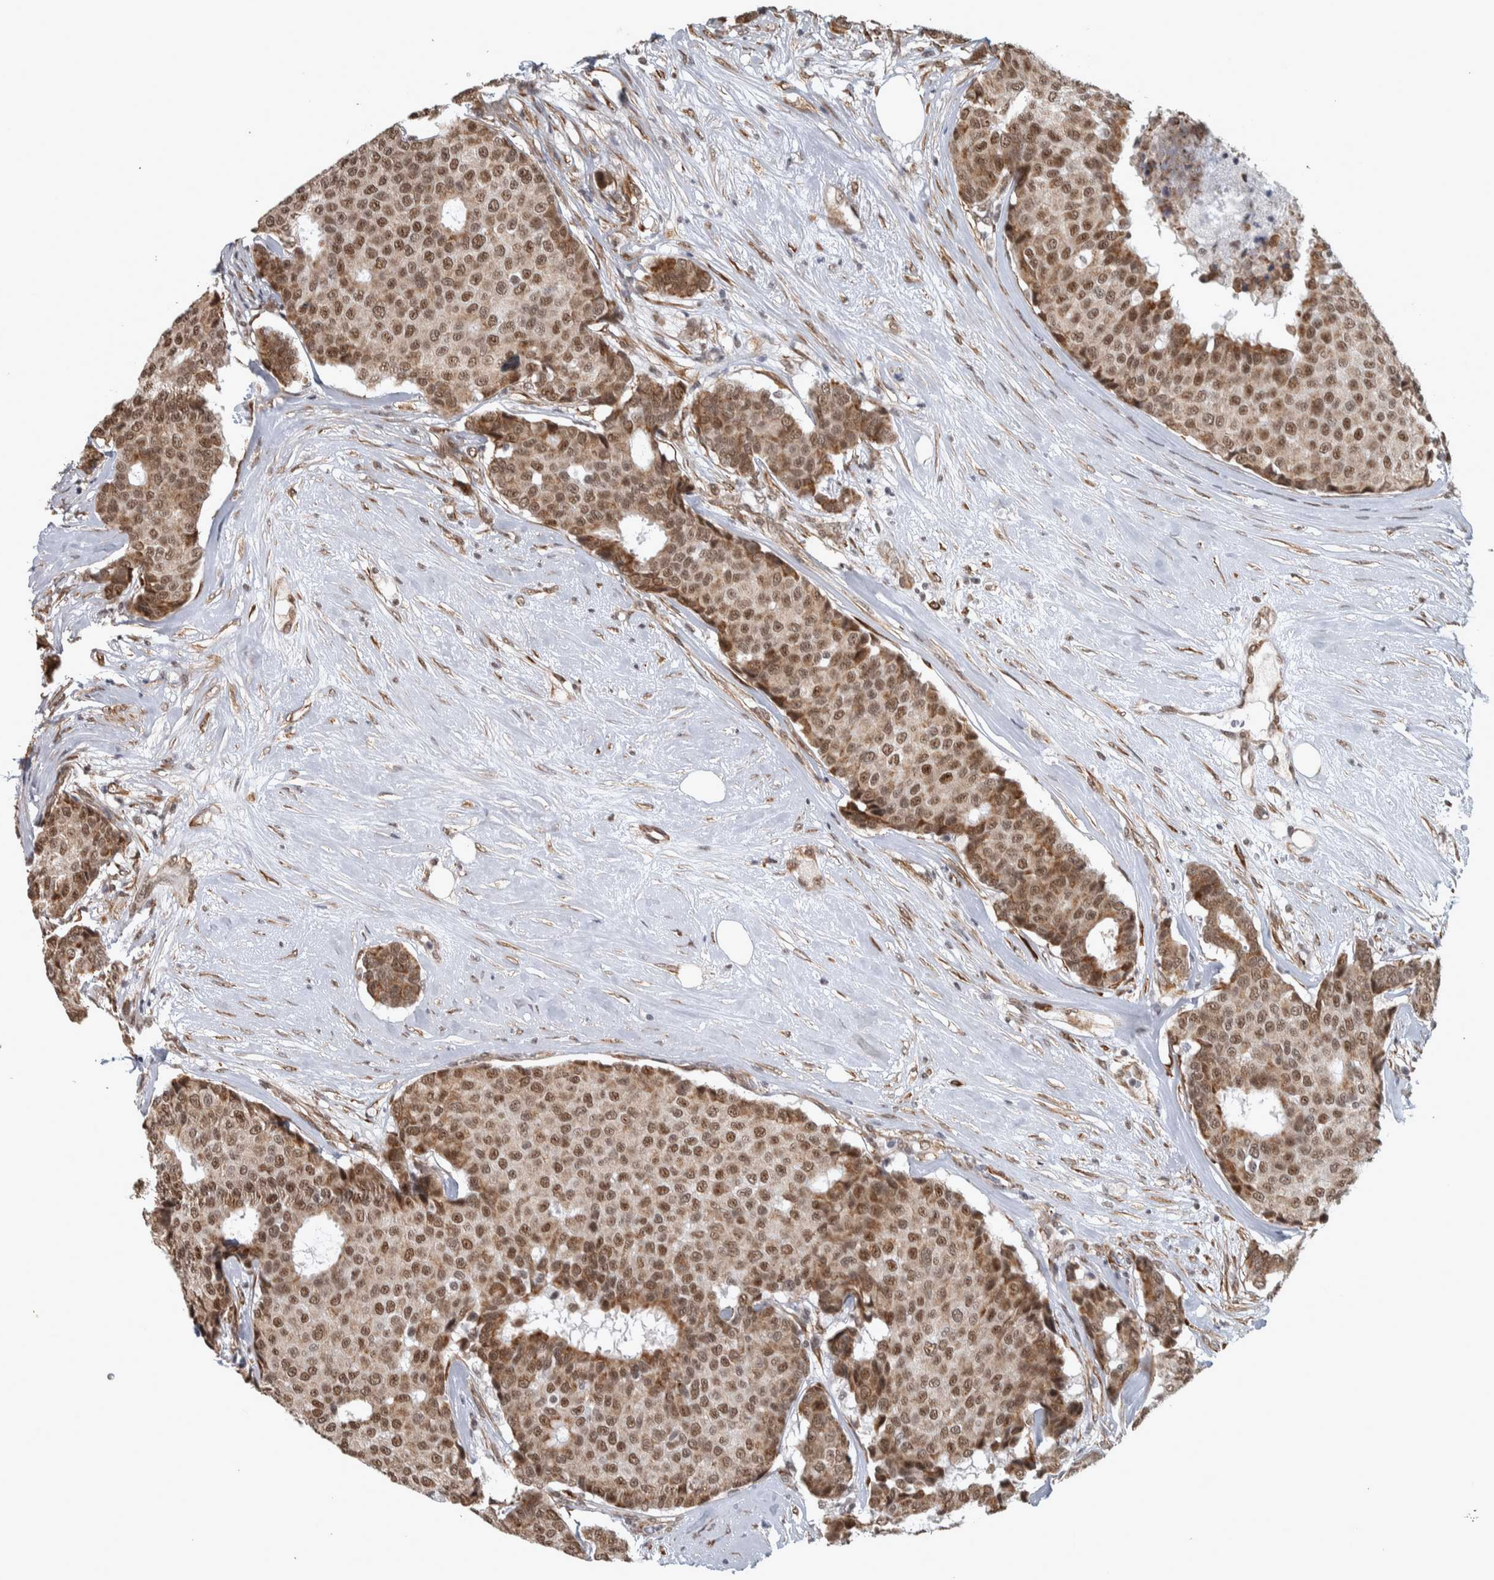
{"staining": {"intensity": "moderate", "quantity": ">75%", "location": "nuclear"}, "tissue": "breast cancer", "cell_type": "Tumor cells", "image_type": "cancer", "snomed": [{"axis": "morphology", "description": "Duct carcinoma"}, {"axis": "topography", "description": "Breast"}], "caption": "A histopathology image showing moderate nuclear positivity in about >75% of tumor cells in breast cancer, as visualized by brown immunohistochemical staining.", "gene": "DDX42", "patient": {"sex": "female", "age": 75}}